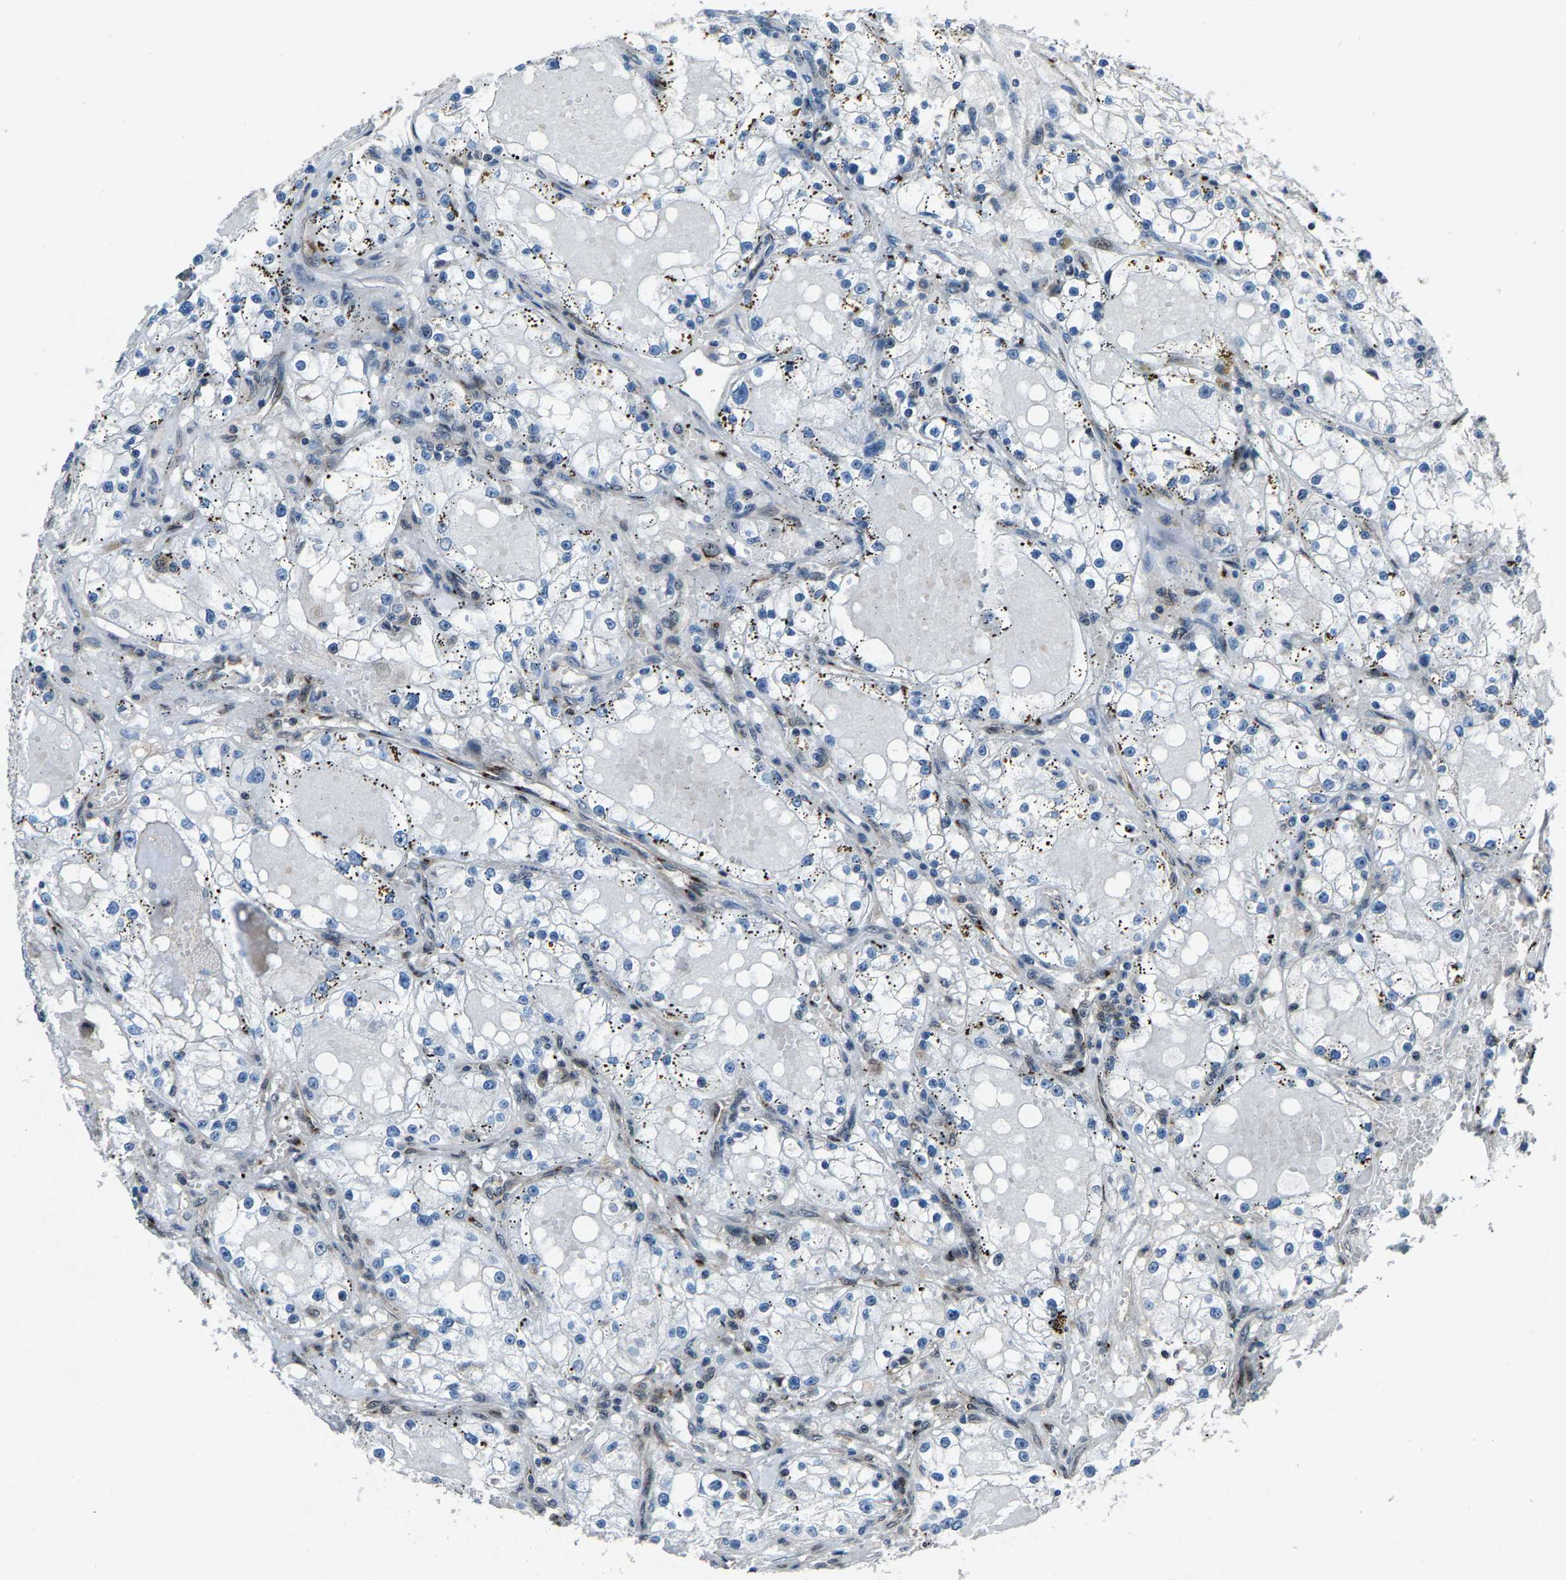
{"staining": {"intensity": "negative", "quantity": "none", "location": "none"}, "tissue": "renal cancer", "cell_type": "Tumor cells", "image_type": "cancer", "snomed": [{"axis": "morphology", "description": "Adenocarcinoma, NOS"}, {"axis": "topography", "description": "Kidney"}], "caption": "This is an immunohistochemistry (IHC) micrograph of renal cancer (adenocarcinoma). There is no expression in tumor cells.", "gene": "ATXN3", "patient": {"sex": "male", "age": 56}}